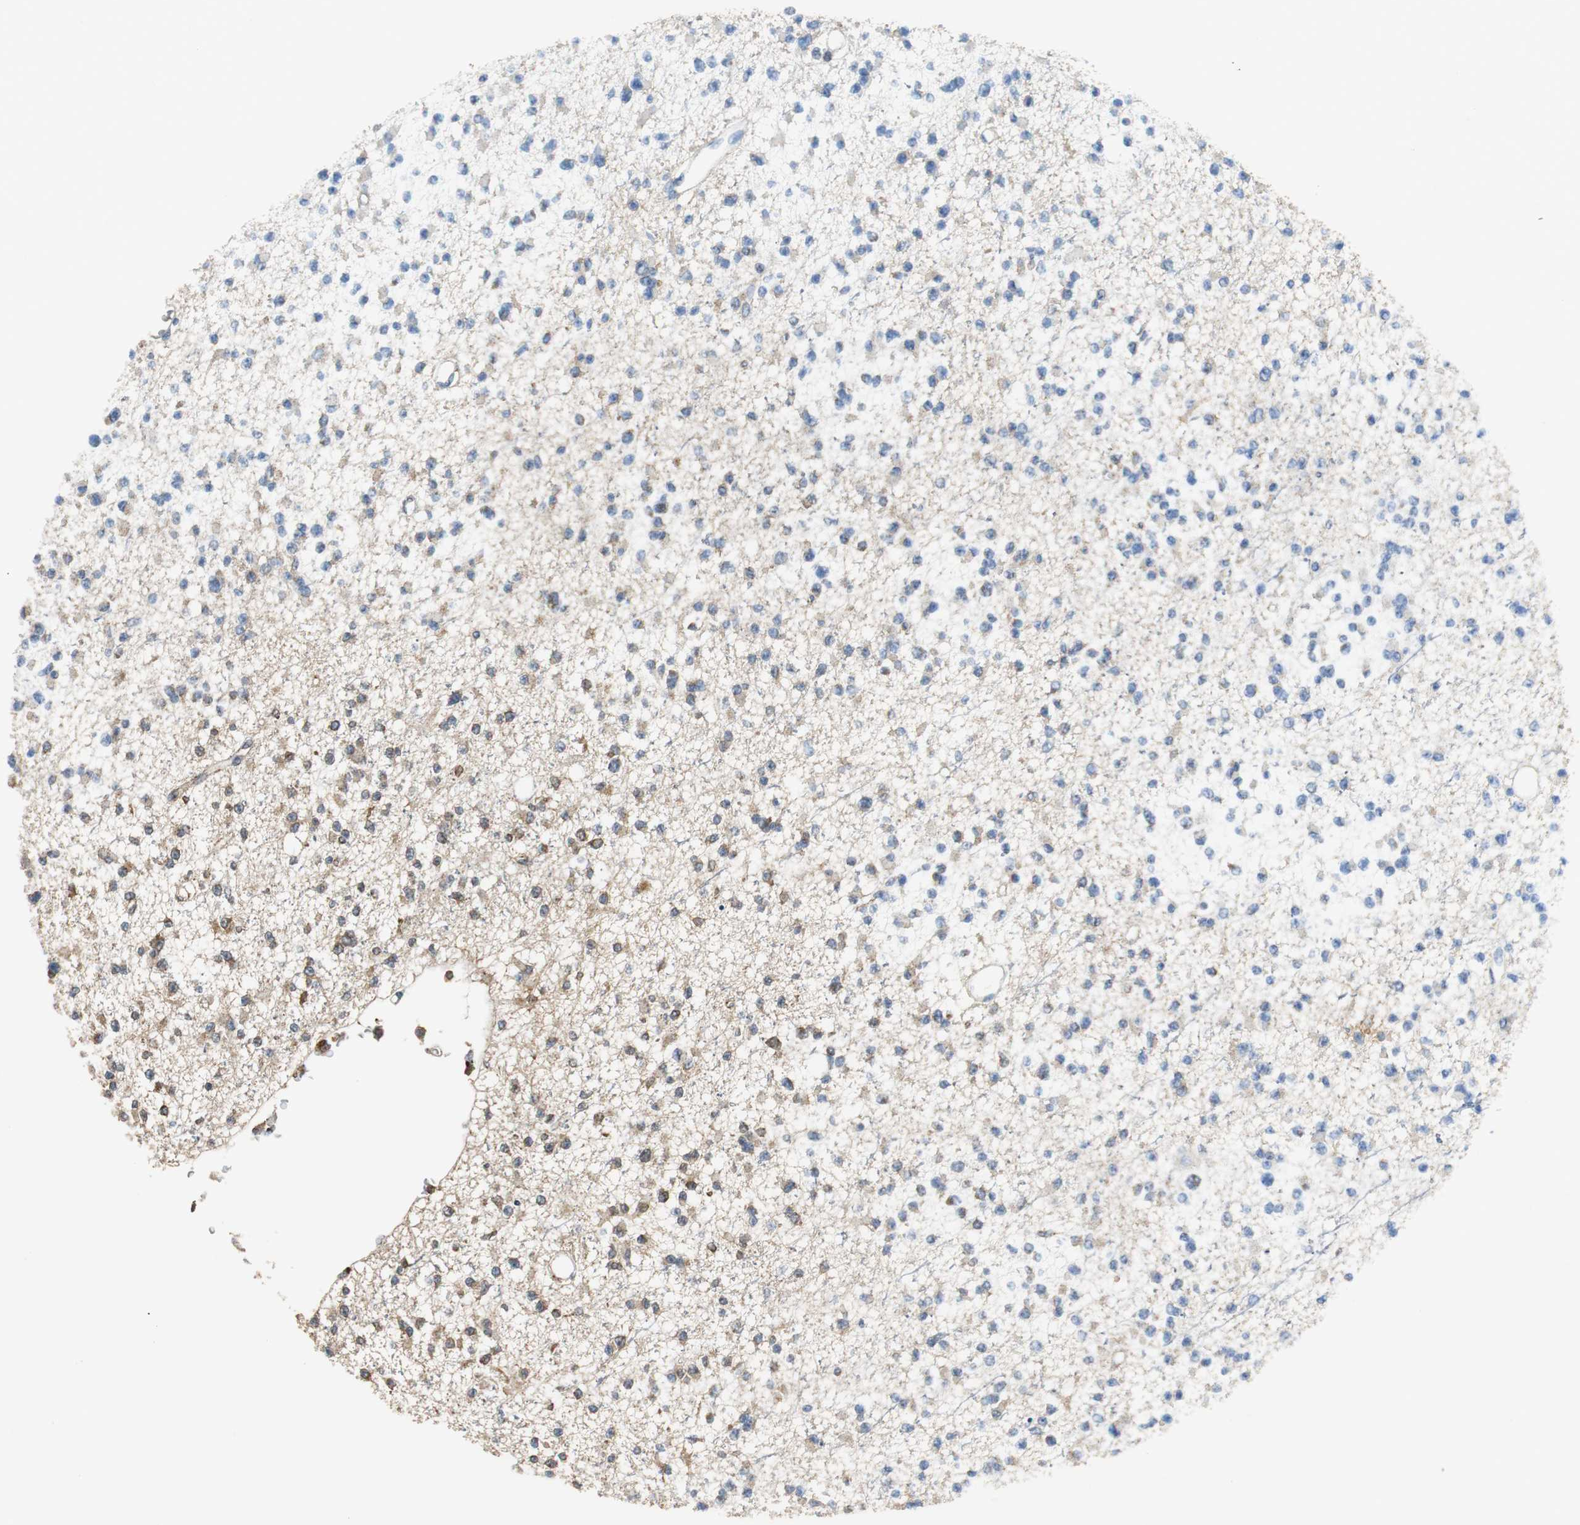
{"staining": {"intensity": "weak", "quantity": "<25%", "location": "cytoplasmic/membranous"}, "tissue": "glioma", "cell_type": "Tumor cells", "image_type": "cancer", "snomed": [{"axis": "morphology", "description": "Glioma, malignant, Low grade"}, {"axis": "topography", "description": "Brain"}], "caption": "The immunohistochemistry histopathology image has no significant expression in tumor cells of glioma tissue.", "gene": "NNT", "patient": {"sex": "female", "age": 22}}